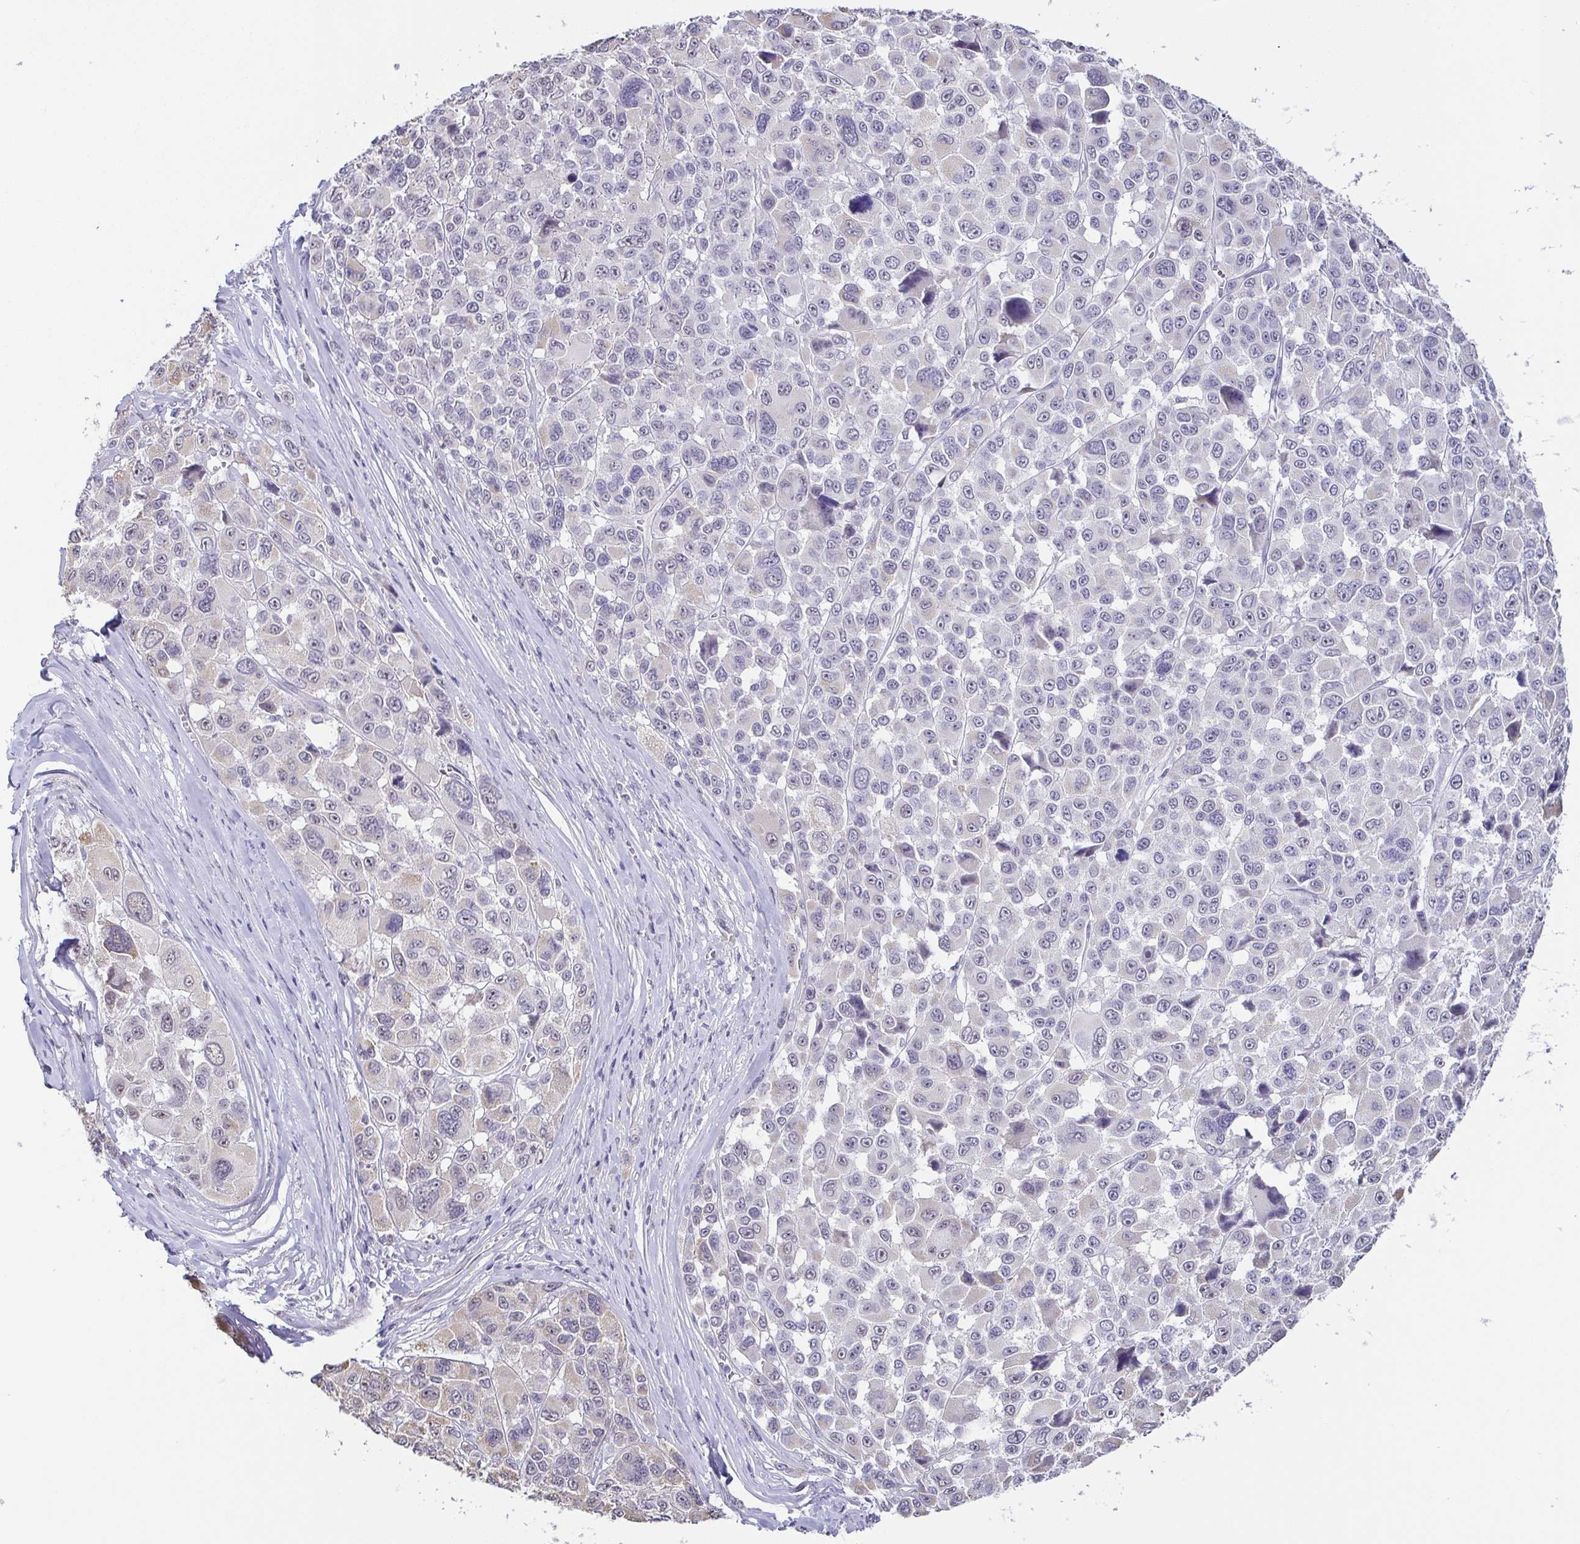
{"staining": {"intensity": "negative", "quantity": "none", "location": "none"}, "tissue": "melanoma", "cell_type": "Tumor cells", "image_type": "cancer", "snomed": [{"axis": "morphology", "description": "Malignant melanoma, NOS"}, {"axis": "topography", "description": "Skin"}], "caption": "This histopathology image is of melanoma stained with immunohistochemistry to label a protein in brown with the nuclei are counter-stained blue. There is no positivity in tumor cells.", "gene": "NEFH", "patient": {"sex": "female", "age": 66}}